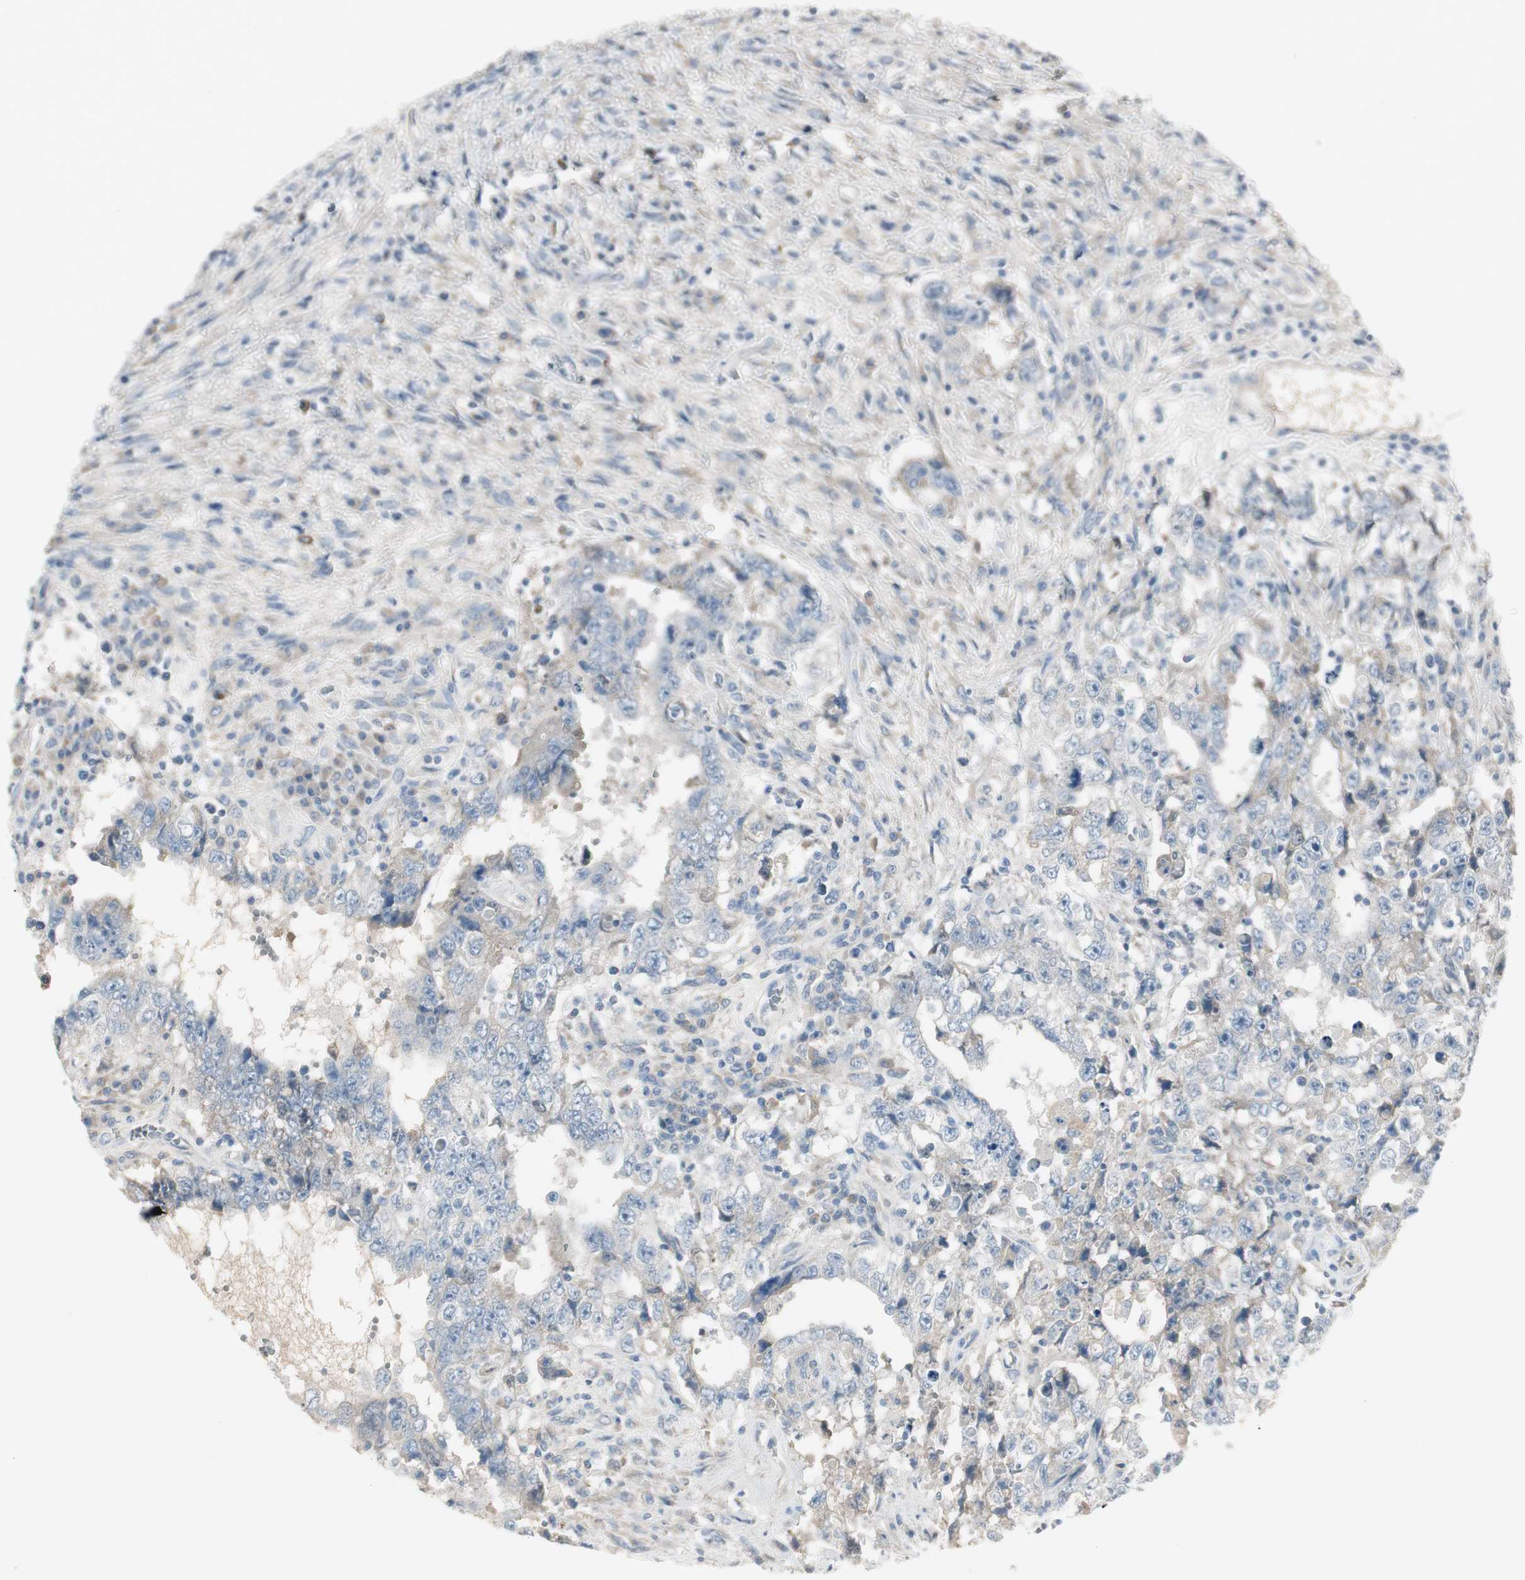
{"staining": {"intensity": "weak", "quantity": "25%-75%", "location": "cytoplasmic/membranous"}, "tissue": "testis cancer", "cell_type": "Tumor cells", "image_type": "cancer", "snomed": [{"axis": "morphology", "description": "Carcinoma, Embryonal, NOS"}, {"axis": "topography", "description": "Testis"}], "caption": "Weak cytoplasmic/membranous protein staining is seen in approximately 25%-75% of tumor cells in testis cancer. (IHC, brightfield microscopy, high magnification).", "gene": "MAPRE3", "patient": {"sex": "male", "age": 26}}